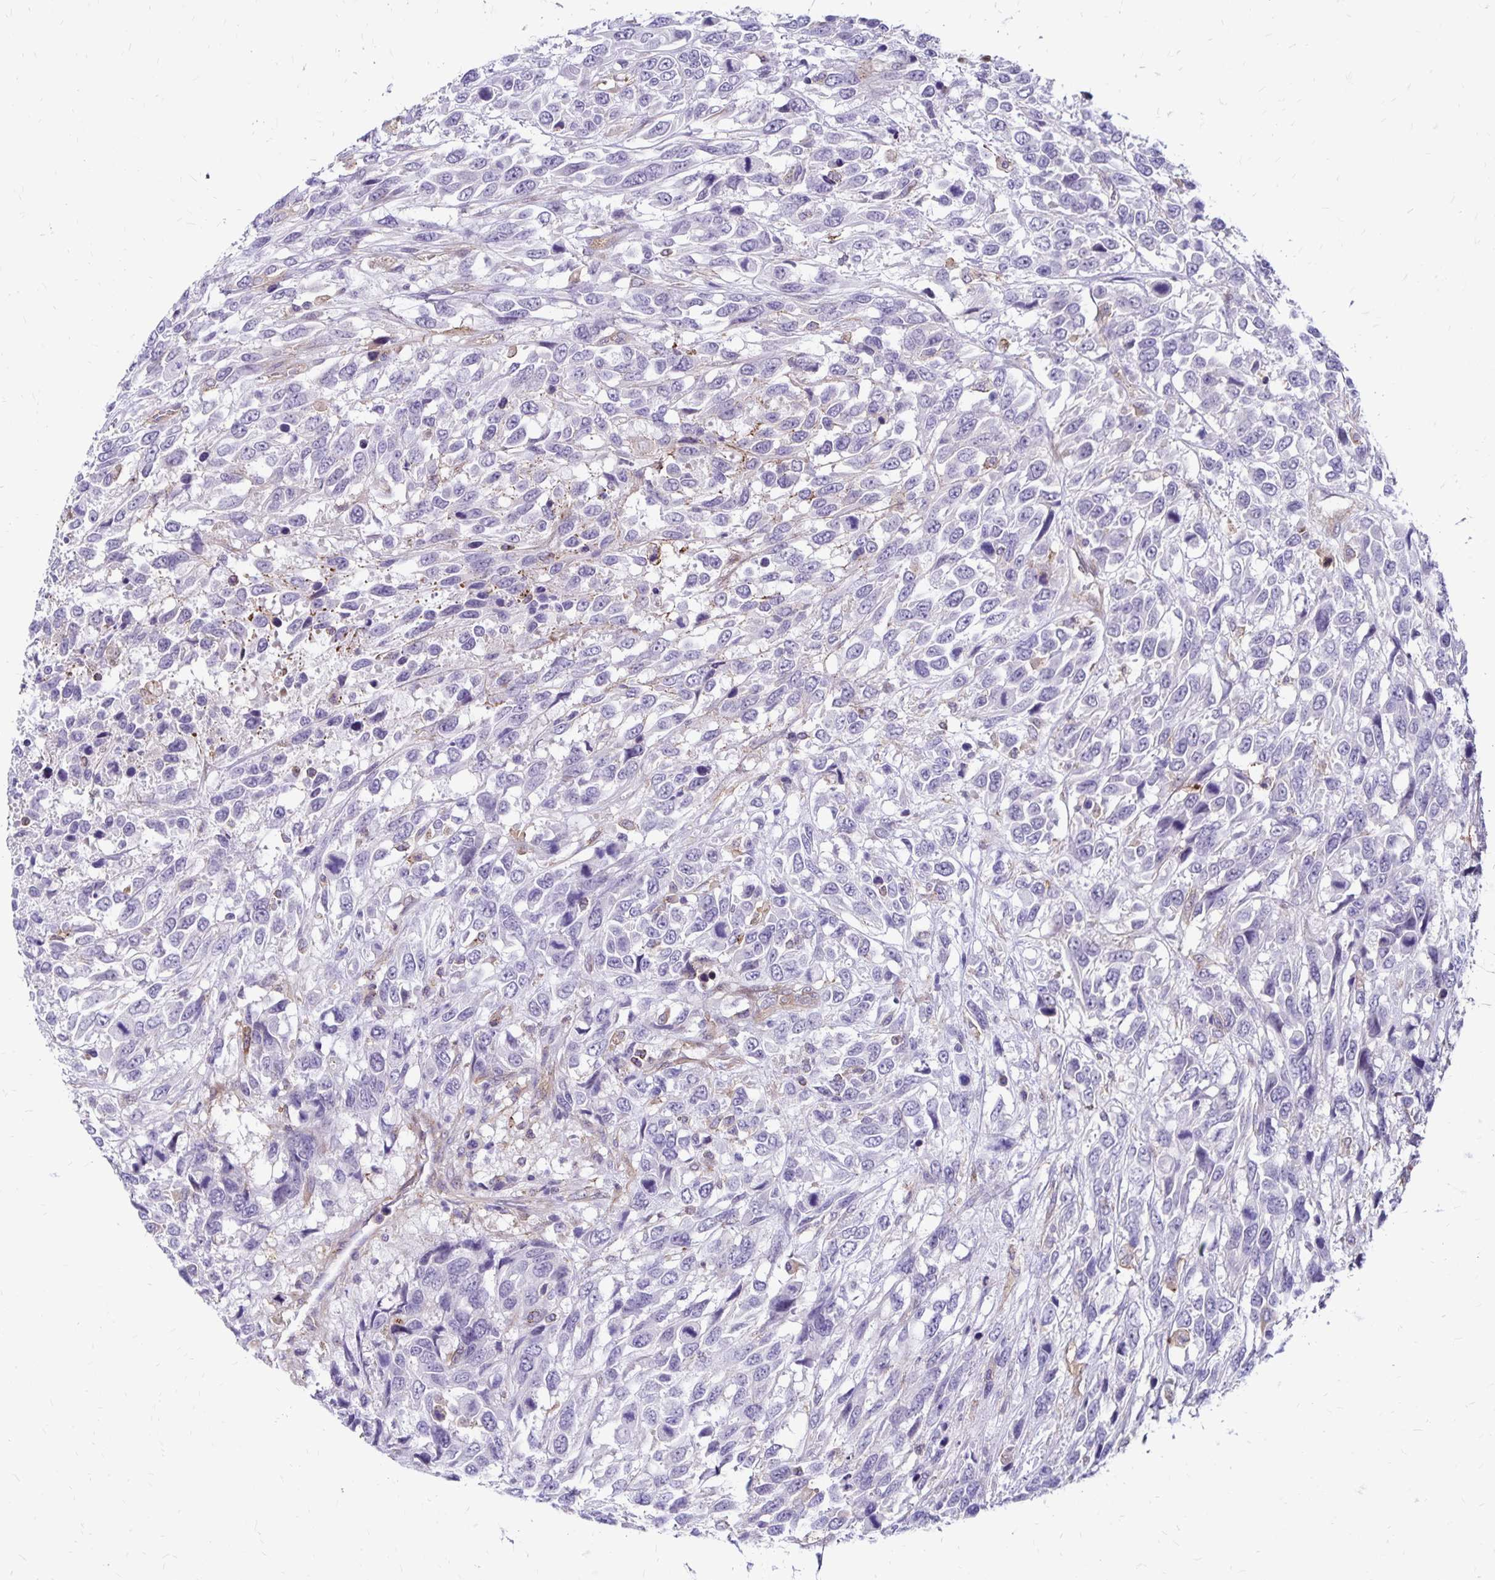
{"staining": {"intensity": "negative", "quantity": "none", "location": "none"}, "tissue": "urothelial cancer", "cell_type": "Tumor cells", "image_type": "cancer", "snomed": [{"axis": "morphology", "description": "Urothelial carcinoma, High grade"}, {"axis": "topography", "description": "Urinary bladder"}], "caption": "Immunohistochemical staining of human urothelial carcinoma (high-grade) shows no significant positivity in tumor cells. Brightfield microscopy of immunohistochemistry stained with DAB (3,3'-diaminobenzidine) (brown) and hematoxylin (blue), captured at high magnification.", "gene": "TNS3", "patient": {"sex": "female", "age": 70}}